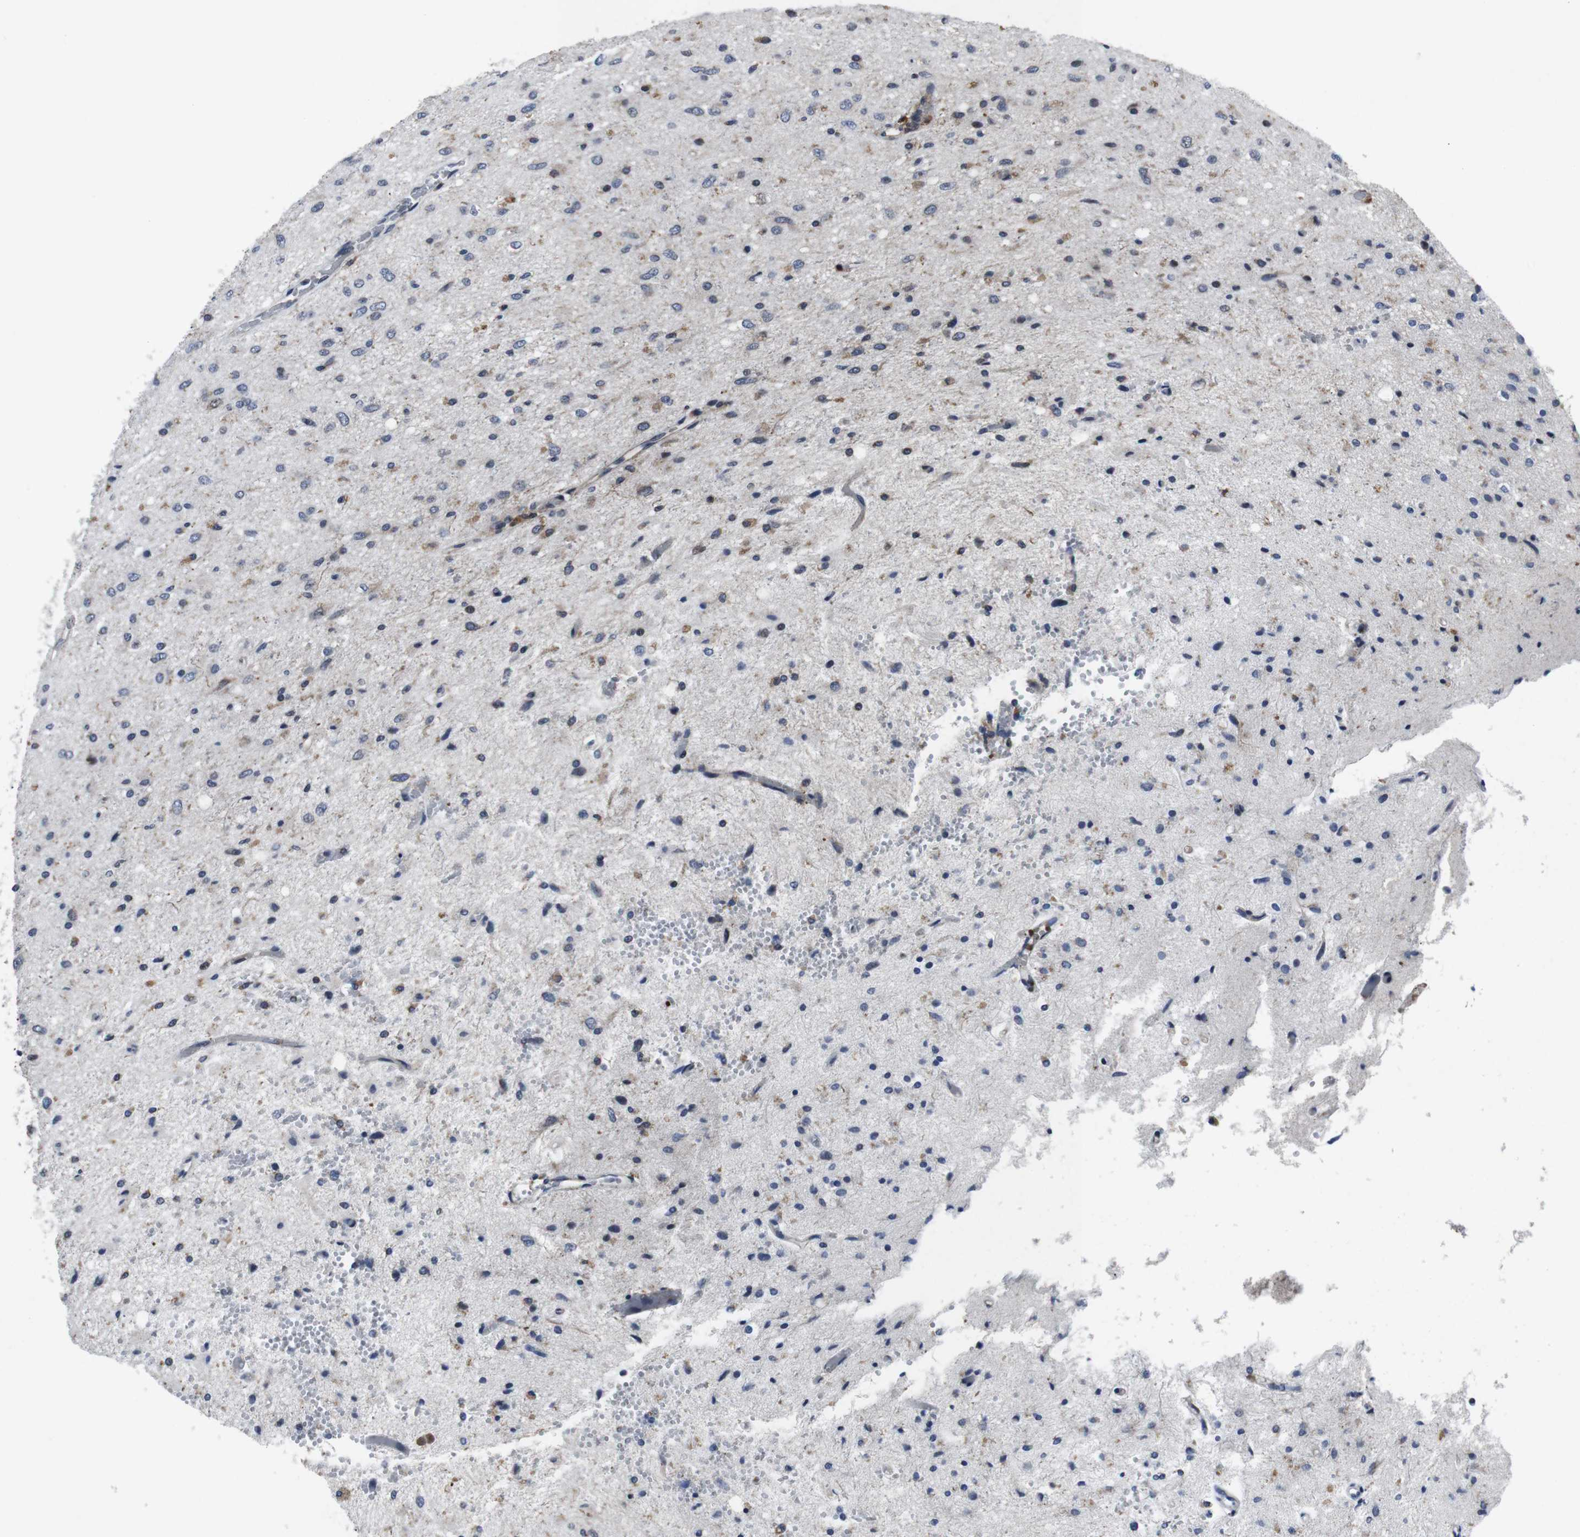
{"staining": {"intensity": "weak", "quantity": "<25%", "location": "cytoplasmic/membranous"}, "tissue": "glioma", "cell_type": "Tumor cells", "image_type": "cancer", "snomed": [{"axis": "morphology", "description": "Glioma, malignant, Low grade"}, {"axis": "topography", "description": "Brain"}], "caption": "Immunohistochemical staining of malignant glioma (low-grade) demonstrates no significant staining in tumor cells. (Immunohistochemistry (ihc), brightfield microscopy, high magnification).", "gene": "STAT4", "patient": {"sex": "male", "age": 77}}